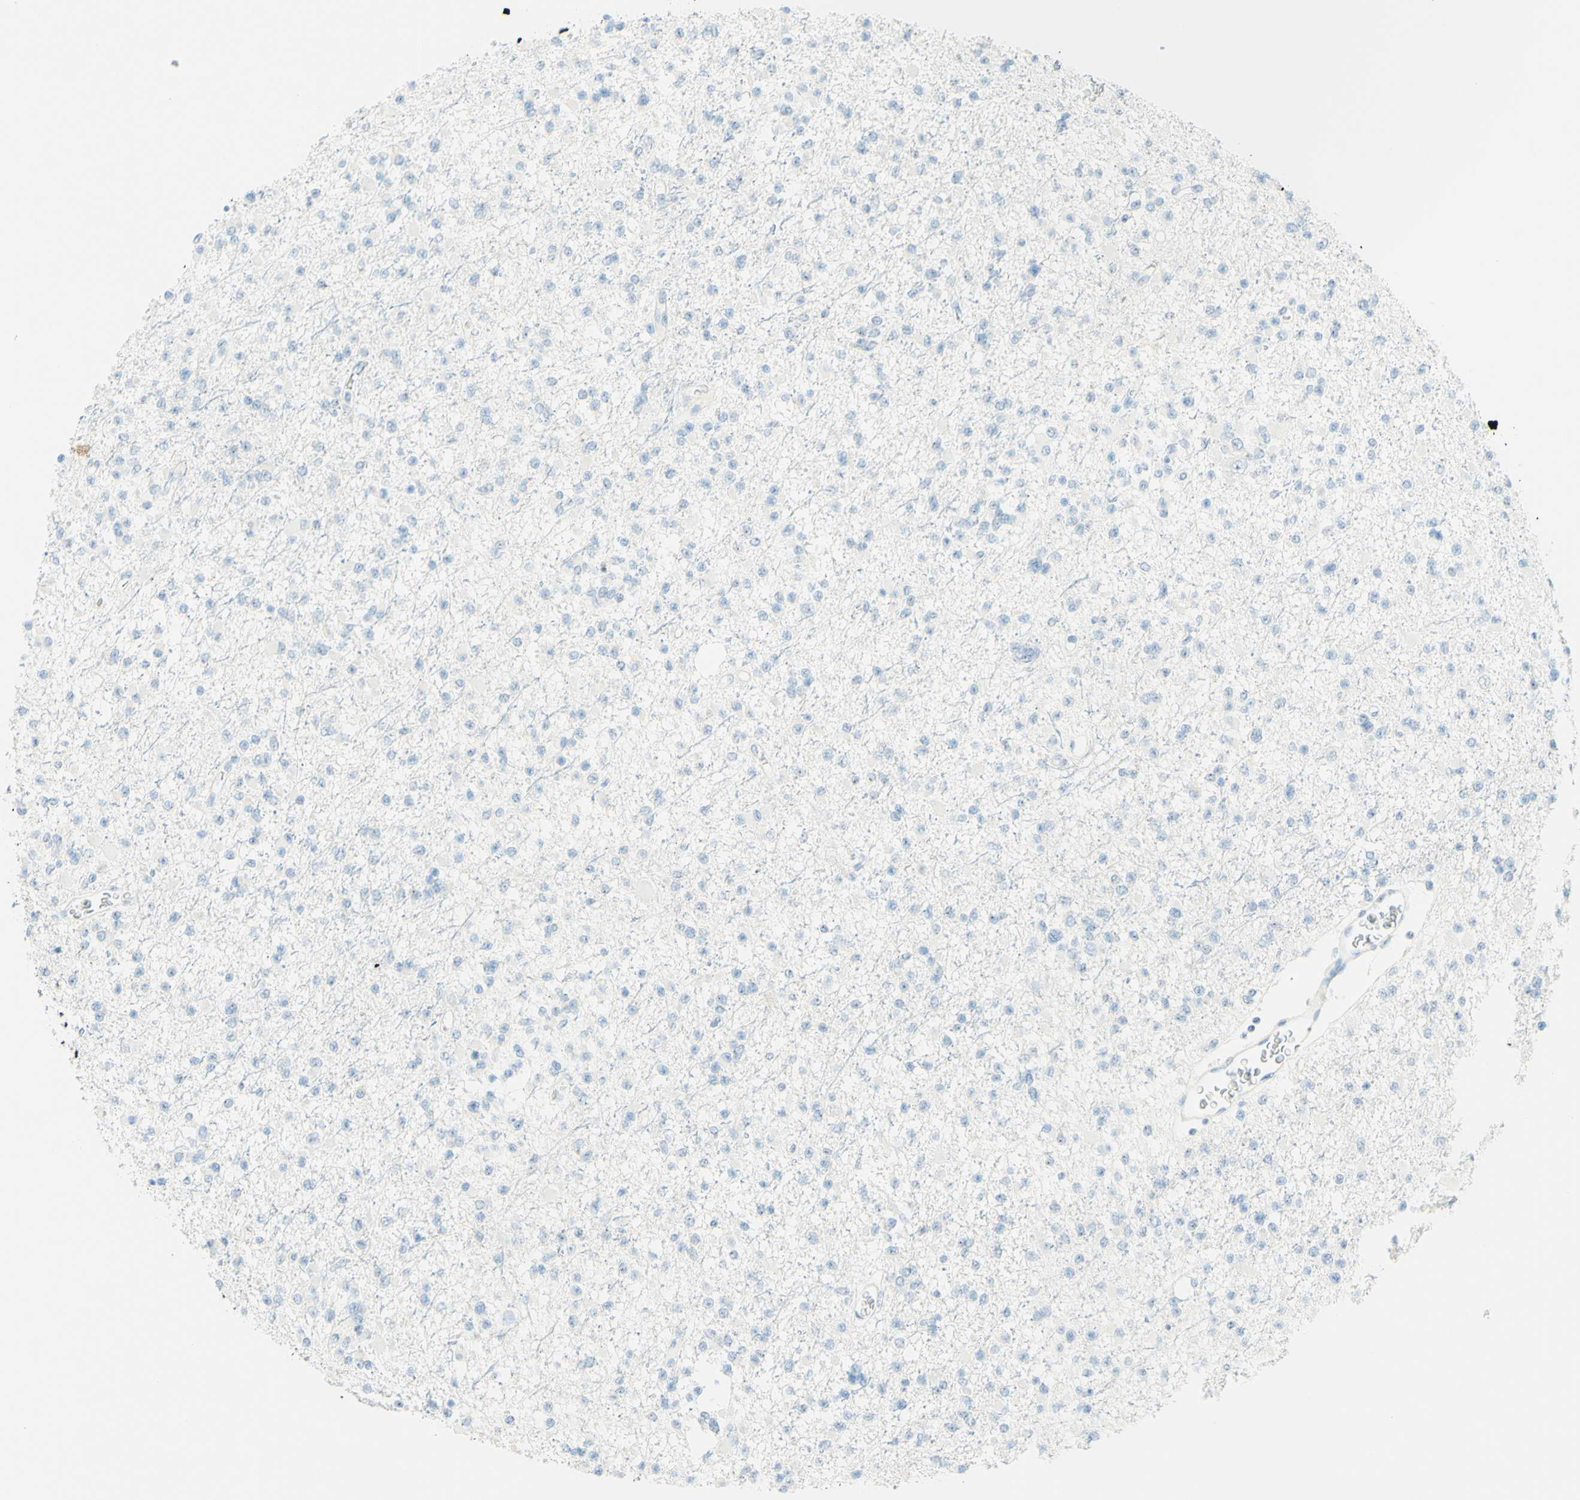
{"staining": {"intensity": "negative", "quantity": "none", "location": "none"}, "tissue": "glioma", "cell_type": "Tumor cells", "image_type": "cancer", "snomed": [{"axis": "morphology", "description": "Glioma, malignant, Low grade"}, {"axis": "topography", "description": "Brain"}], "caption": "There is no significant expression in tumor cells of glioma.", "gene": "FMR1NB", "patient": {"sex": "female", "age": 22}}